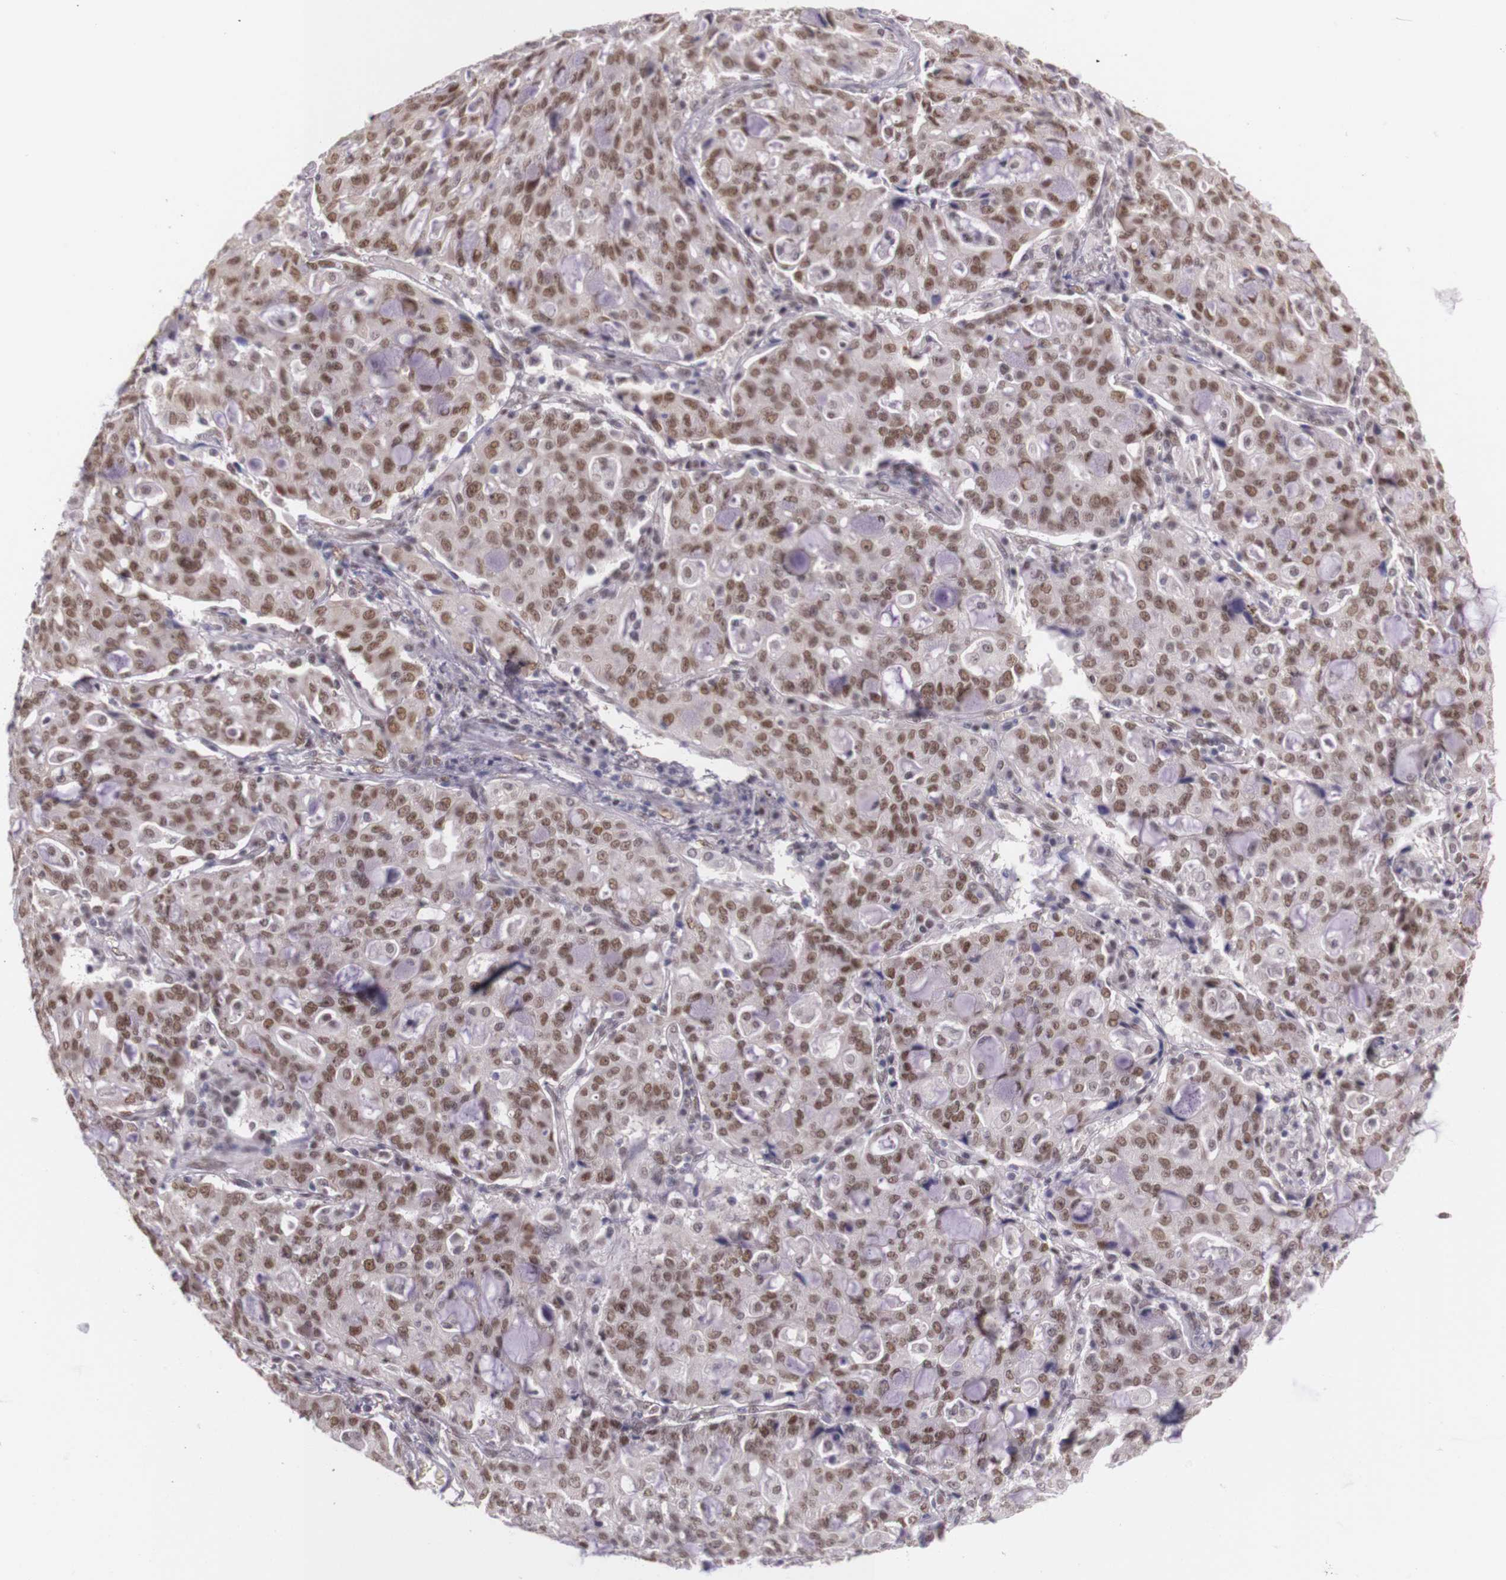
{"staining": {"intensity": "weak", "quantity": ">75%", "location": "nuclear"}, "tissue": "lung cancer", "cell_type": "Tumor cells", "image_type": "cancer", "snomed": [{"axis": "morphology", "description": "Adenocarcinoma, NOS"}, {"axis": "topography", "description": "Lung"}], "caption": "IHC staining of lung adenocarcinoma, which demonstrates low levels of weak nuclear expression in approximately >75% of tumor cells indicating weak nuclear protein staining. The staining was performed using DAB (brown) for protein detection and nuclei were counterstained in hematoxylin (blue).", "gene": "WDR13", "patient": {"sex": "female", "age": 44}}